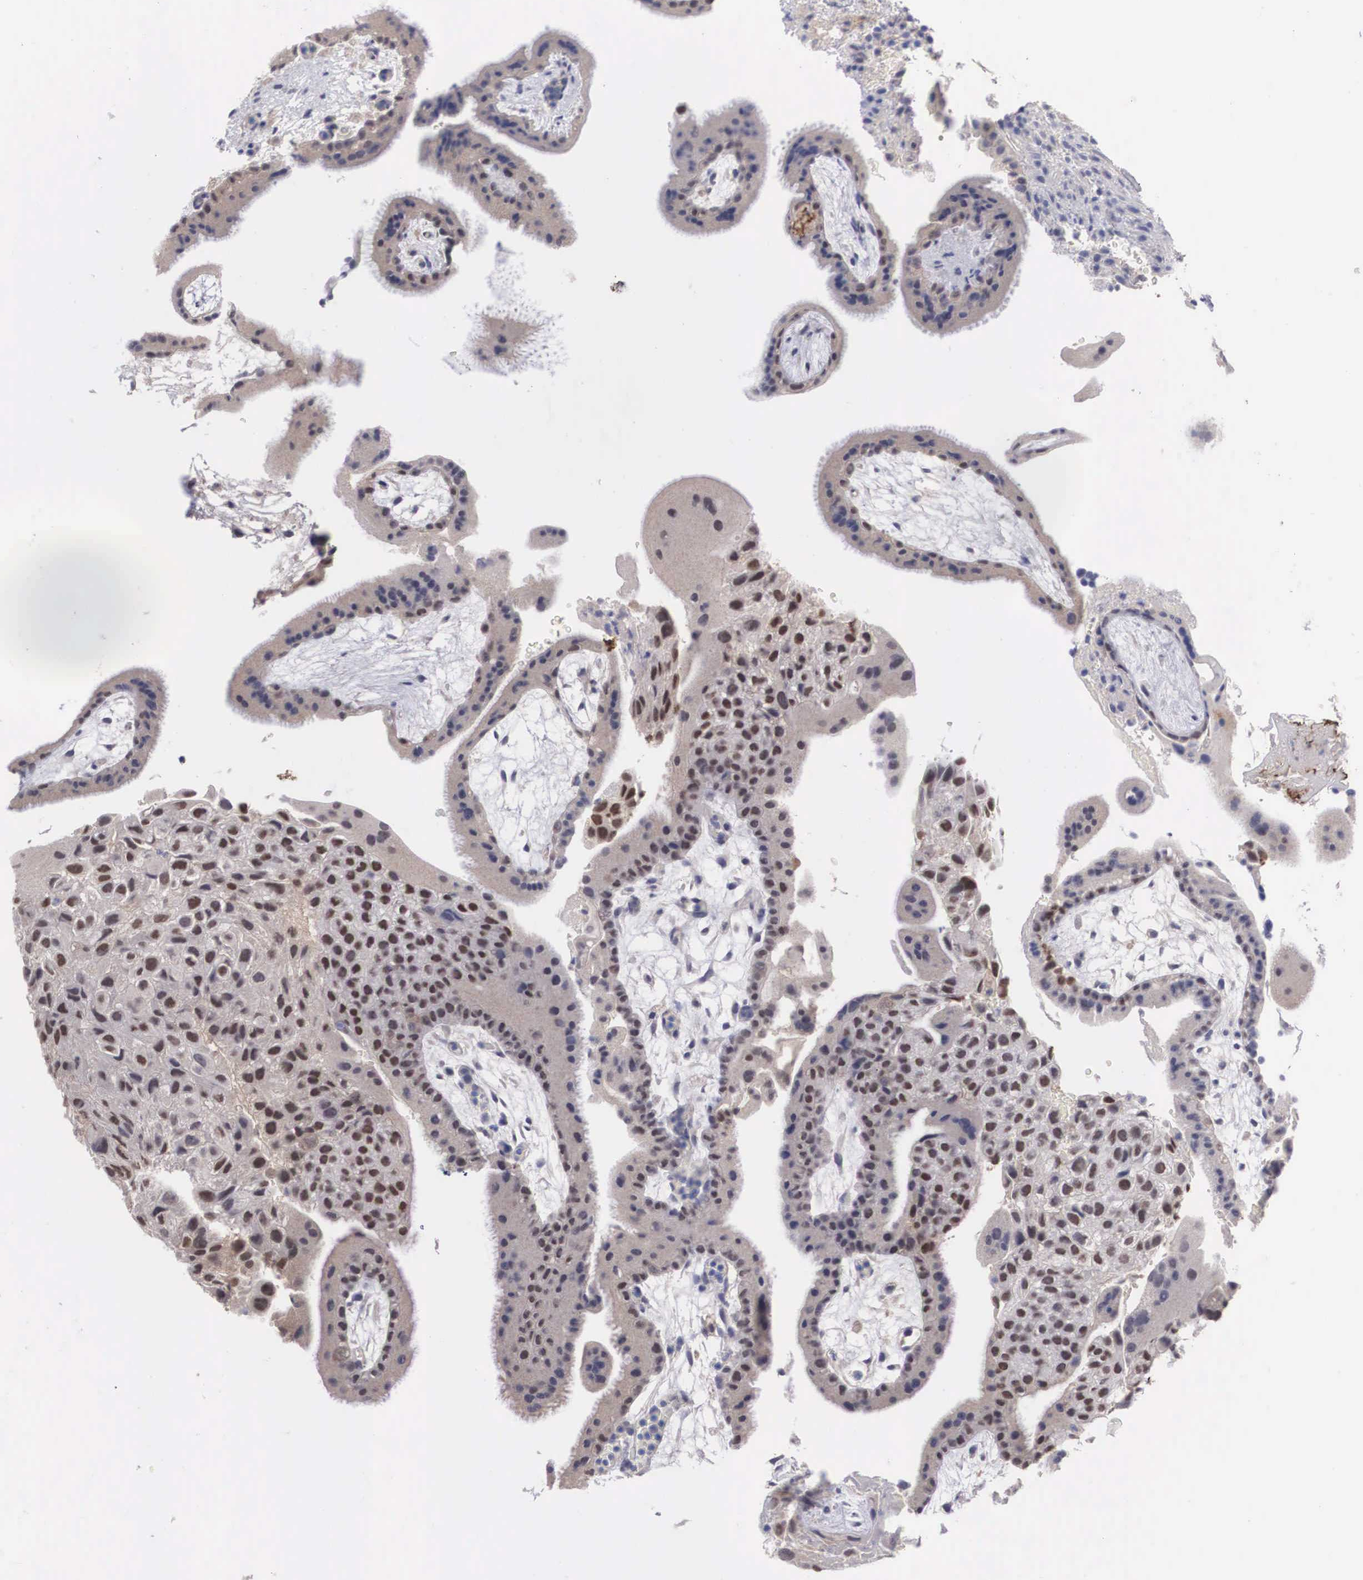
{"staining": {"intensity": "weak", "quantity": ">75%", "location": "nuclear"}, "tissue": "placenta", "cell_type": "Decidual cells", "image_type": "normal", "snomed": [{"axis": "morphology", "description": "Normal tissue, NOS"}, {"axis": "topography", "description": "Placenta"}], "caption": "Immunohistochemical staining of unremarkable human placenta reveals >75% levels of weak nuclear protein expression in approximately >75% of decidual cells.", "gene": "ABHD4", "patient": {"sex": "female", "age": 19}}